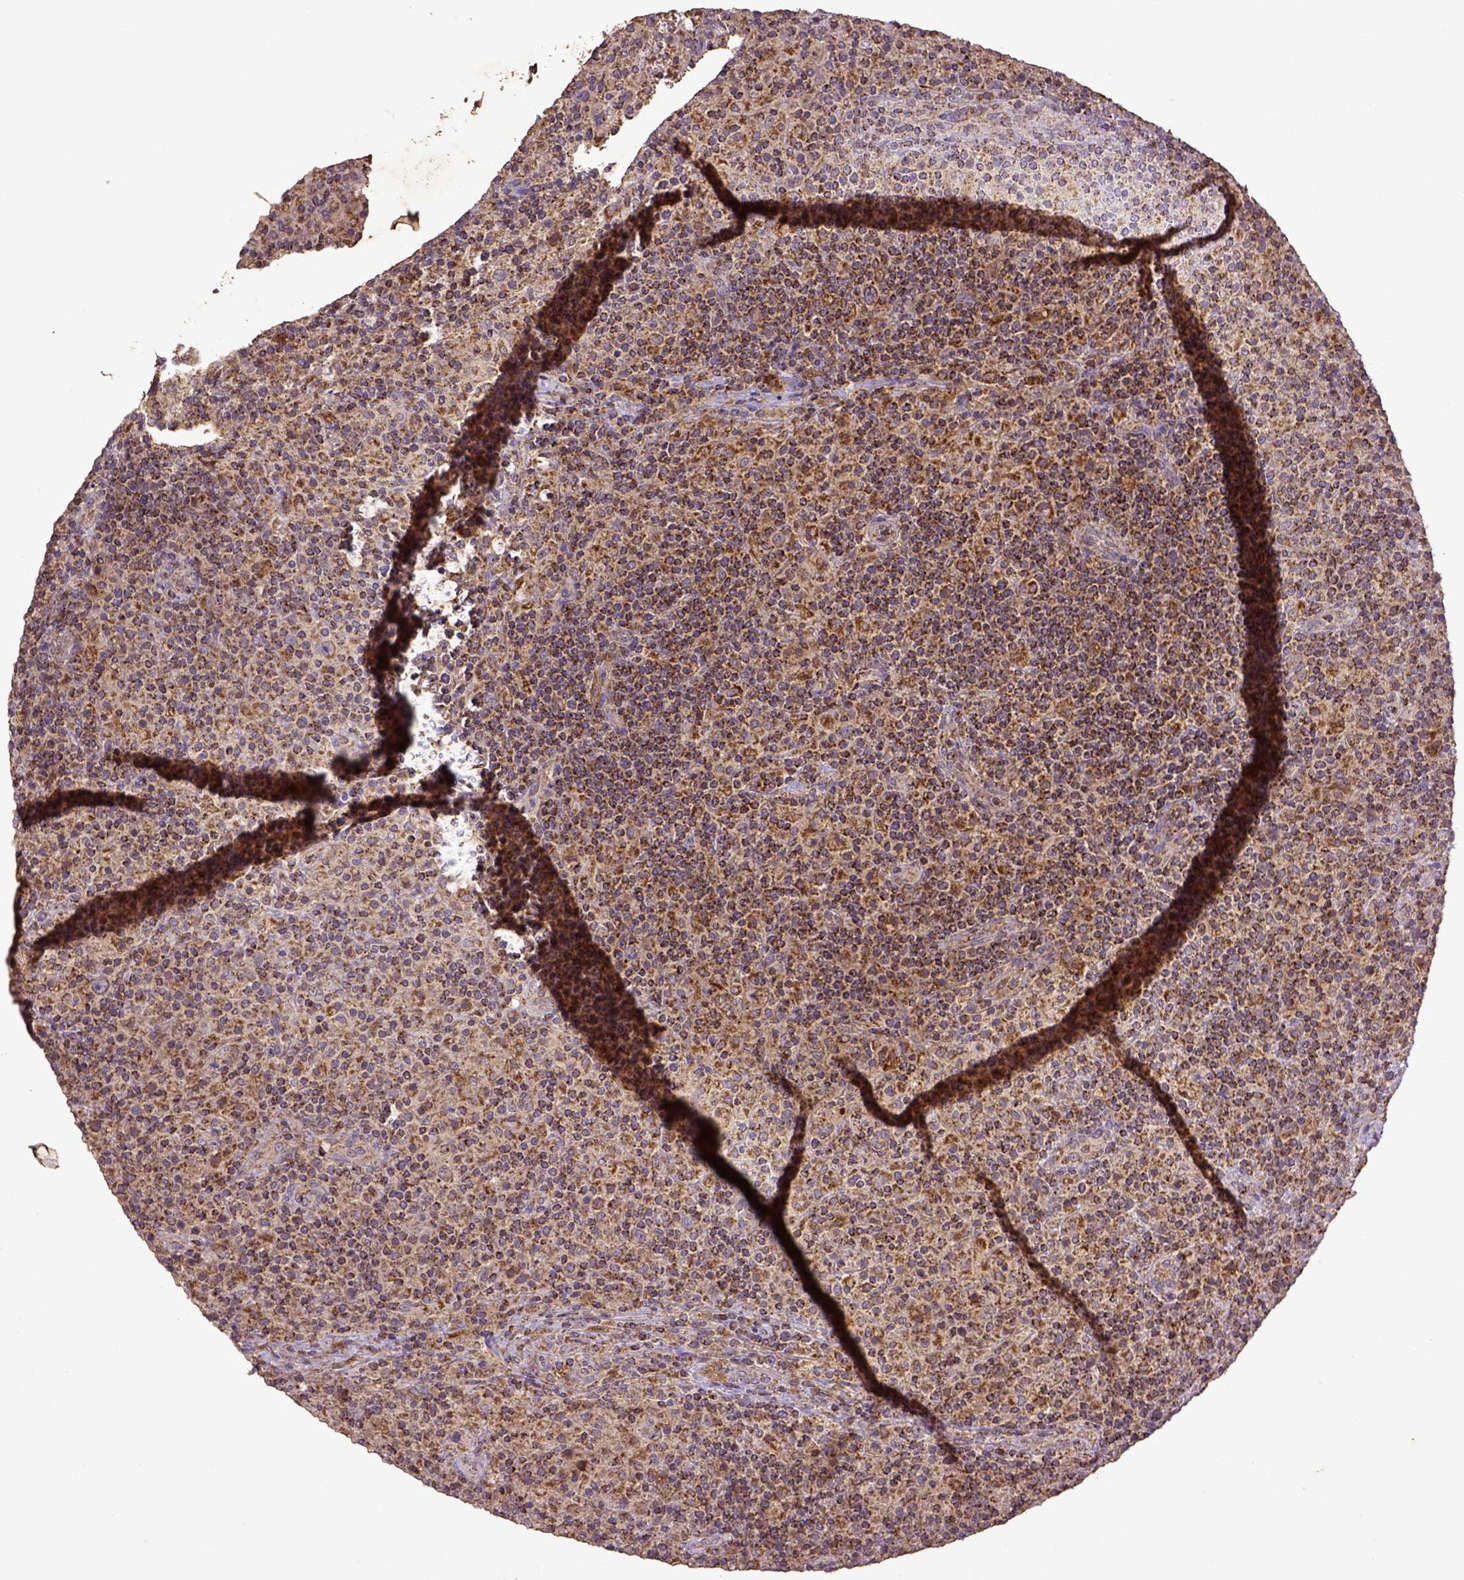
{"staining": {"intensity": "strong", "quantity": ">75%", "location": "cytoplasmic/membranous"}, "tissue": "lymphoma", "cell_type": "Tumor cells", "image_type": "cancer", "snomed": [{"axis": "morphology", "description": "Hodgkin's disease, NOS"}, {"axis": "topography", "description": "Lymph node"}], "caption": "Immunohistochemistry (DAB) staining of lymphoma displays strong cytoplasmic/membranous protein positivity in about >75% of tumor cells.", "gene": "MT-CO1", "patient": {"sex": "male", "age": 70}}